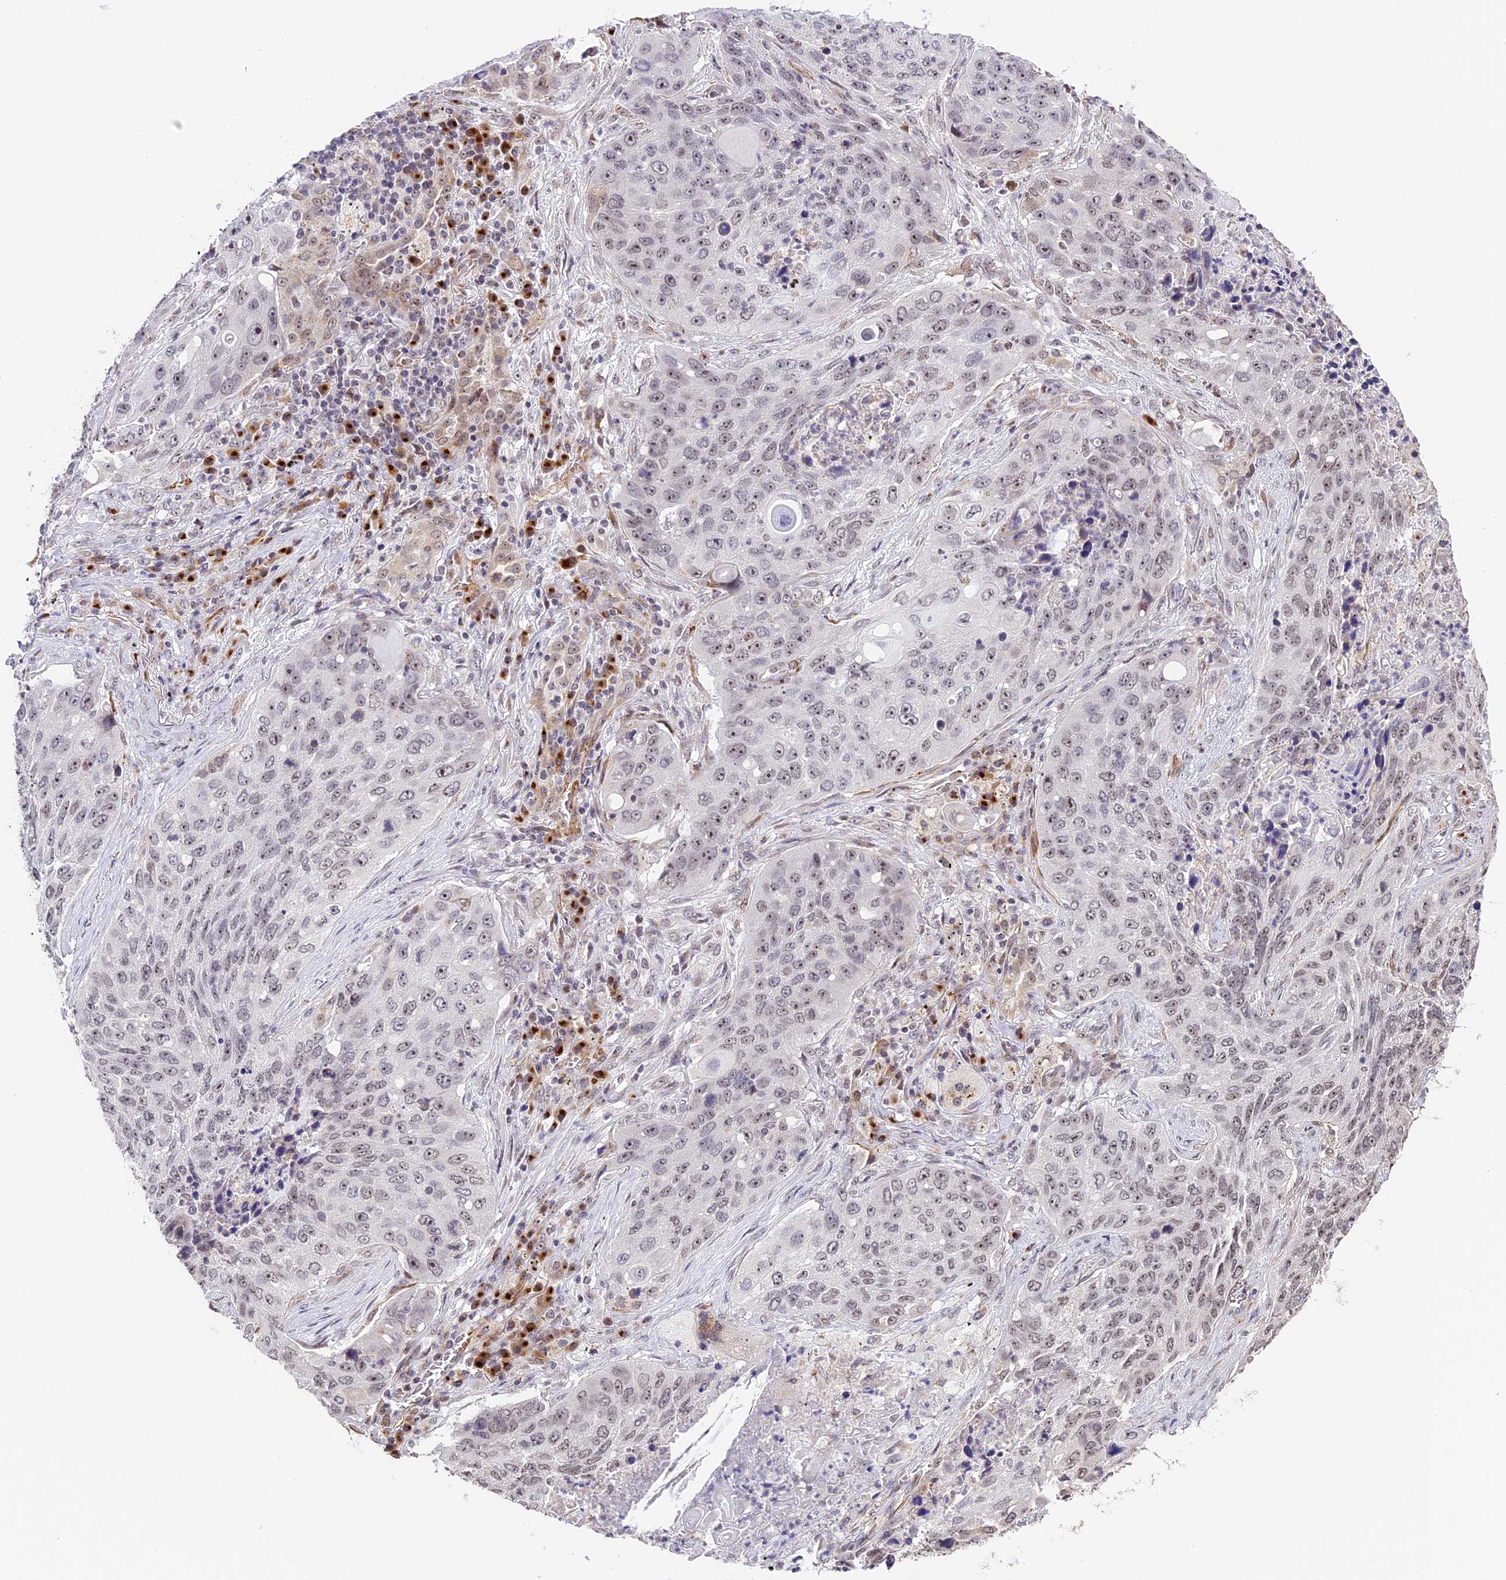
{"staining": {"intensity": "weak", "quantity": "25%-75%", "location": "nuclear"}, "tissue": "lung cancer", "cell_type": "Tumor cells", "image_type": "cancer", "snomed": [{"axis": "morphology", "description": "Squamous cell carcinoma, NOS"}, {"axis": "topography", "description": "Lung"}], "caption": "Brown immunohistochemical staining in human lung squamous cell carcinoma displays weak nuclear expression in approximately 25%-75% of tumor cells.", "gene": "HEATR5B", "patient": {"sex": "female", "age": 63}}